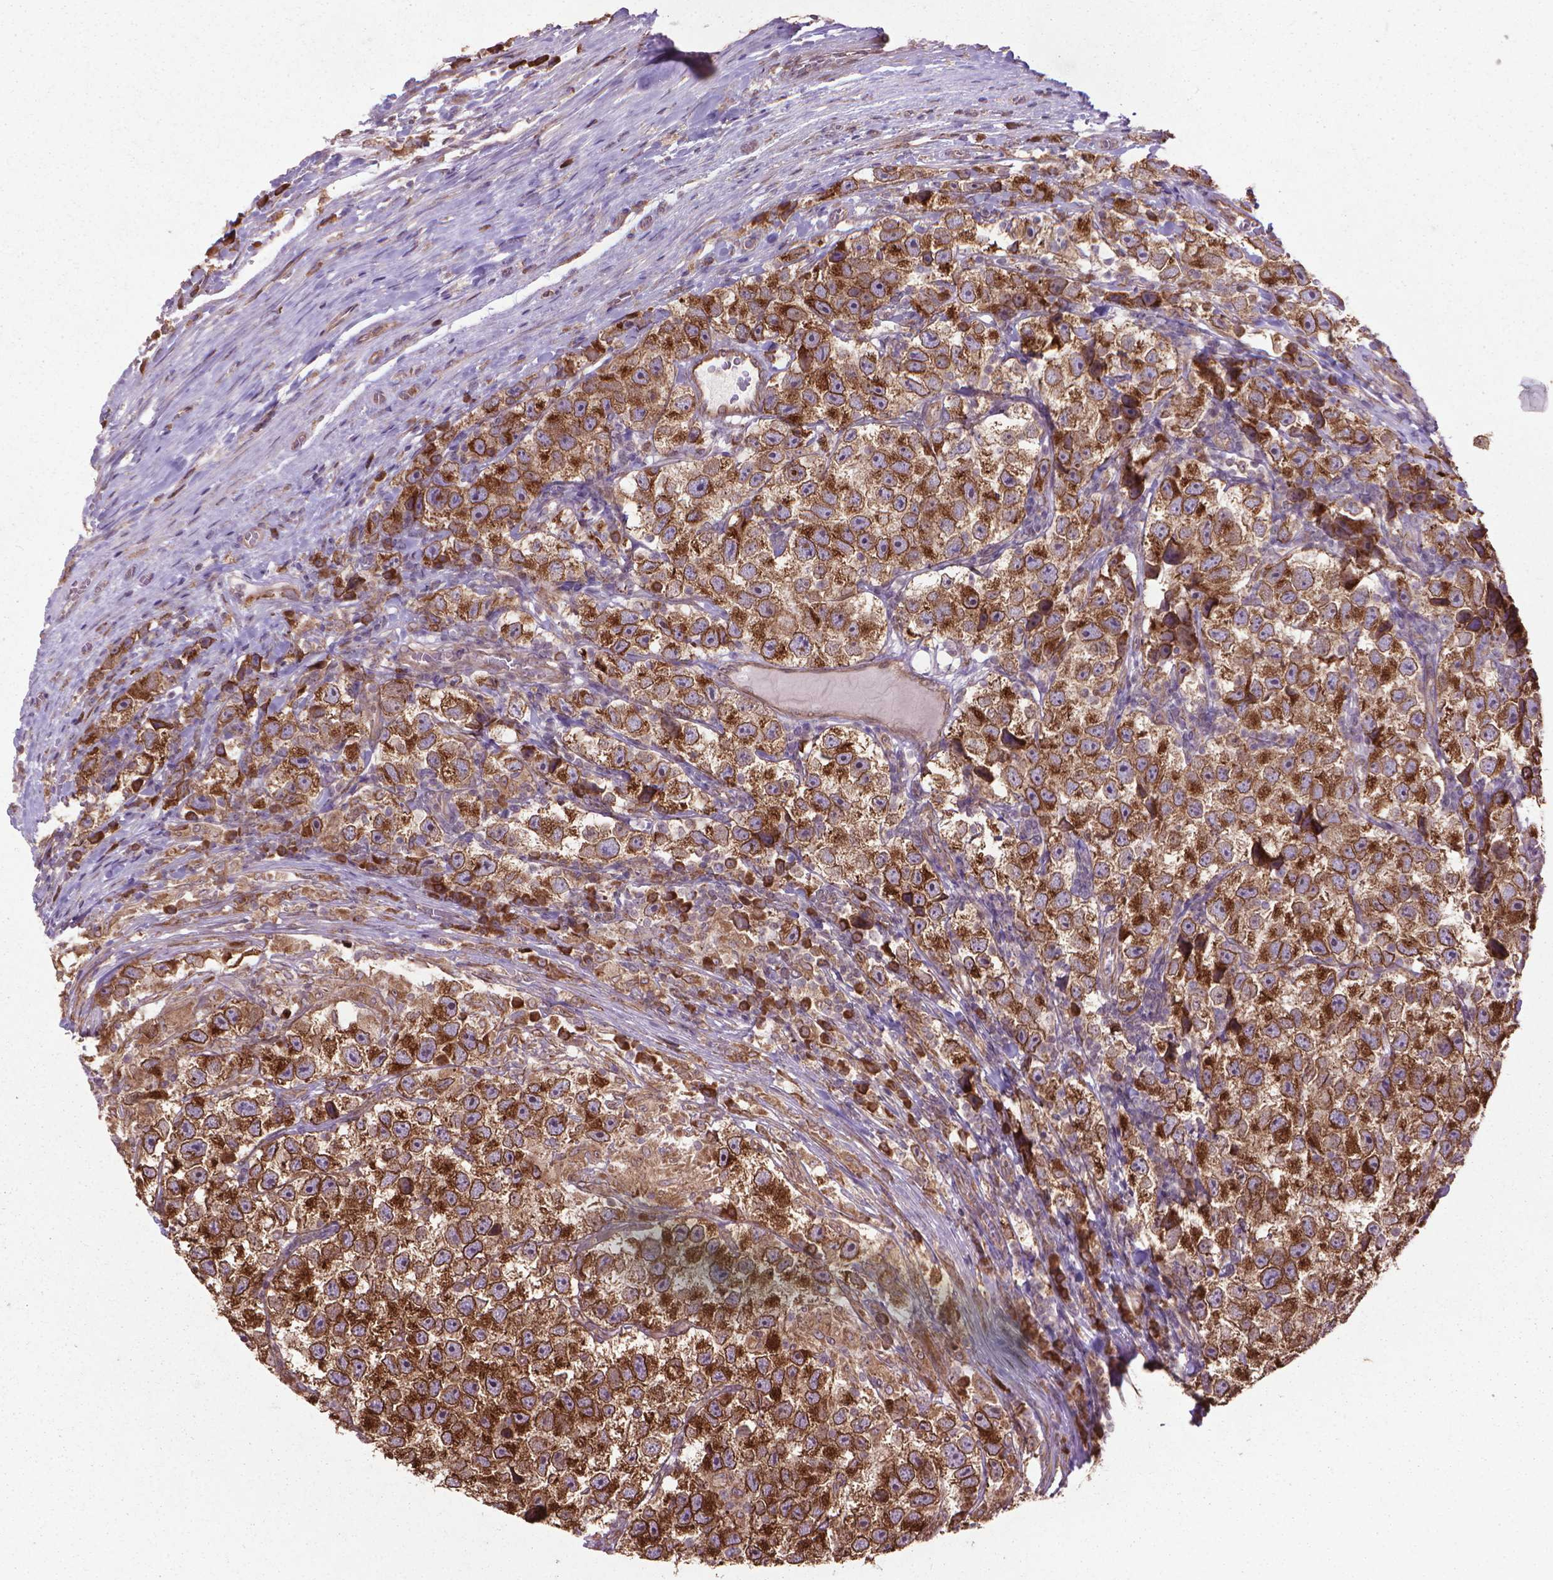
{"staining": {"intensity": "strong", "quantity": ">75%", "location": "cytoplasmic/membranous"}, "tissue": "testis cancer", "cell_type": "Tumor cells", "image_type": "cancer", "snomed": [{"axis": "morphology", "description": "Seminoma, NOS"}, {"axis": "topography", "description": "Testis"}], "caption": "Protein analysis of testis cancer tissue displays strong cytoplasmic/membranous staining in about >75% of tumor cells.", "gene": "GAS1", "patient": {"sex": "male", "age": 26}}